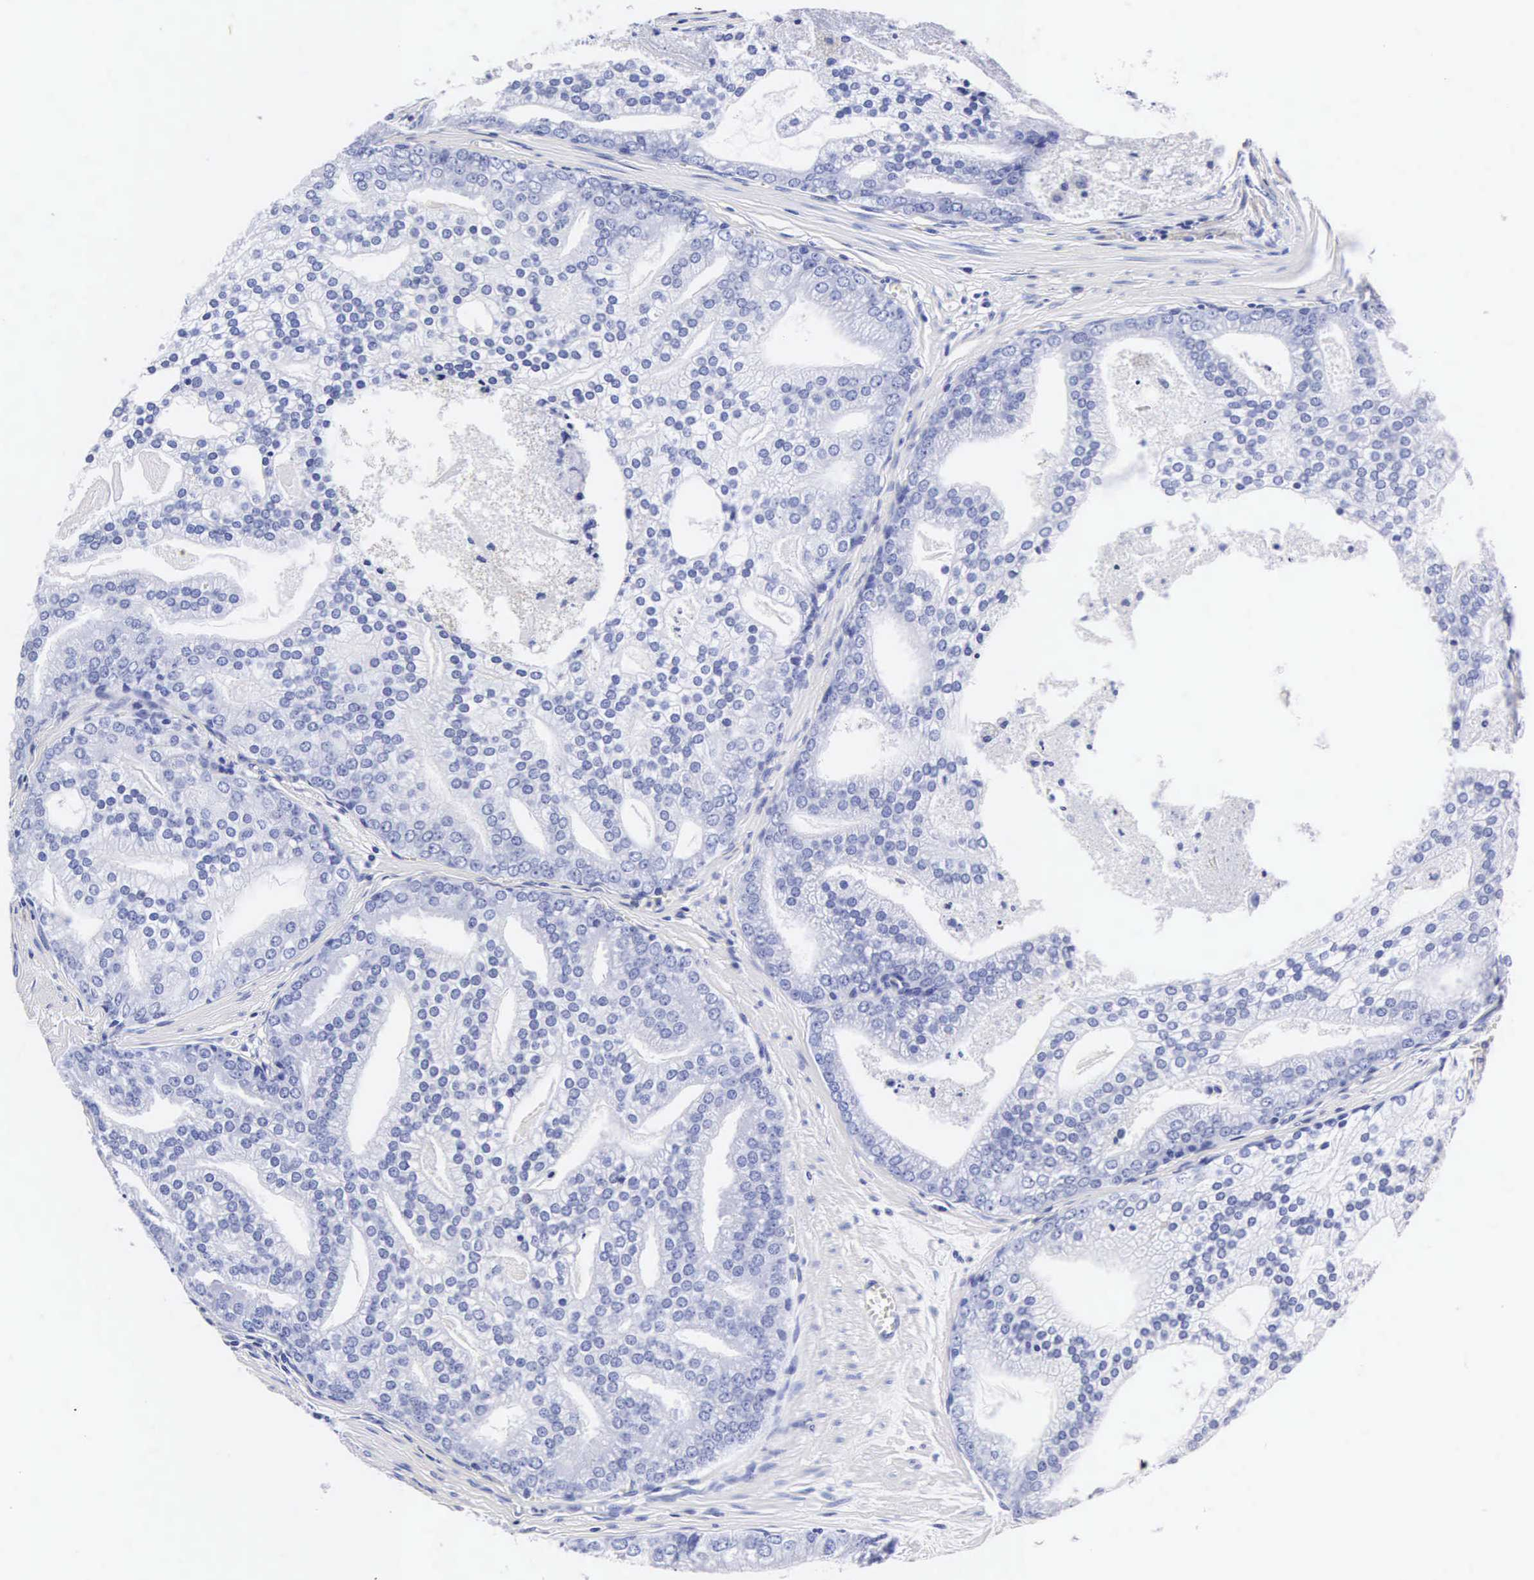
{"staining": {"intensity": "negative", "quantity": "none", "location": "none"}, "tissue": "prostate cancer", "cell_type": "Tumor cells", "image_type": "cancer", "snomed": [{"axis": "morphology", "description": "Adenocarcinoma, High grade"}, {"axis": "topography", "description": "Prostate"}], "caption": "Immunohistochemistry (IHC) photomicrograph of prostate cancer stained for a protein (brown), which shows no positivity in tumor cells. (DAB (3,3'-diaminobenzidine) immunohistochemistry (IHC) with hematoxylin counter stain).", "gene": "INS", "patient": {"sex": "male", "age": 56}}